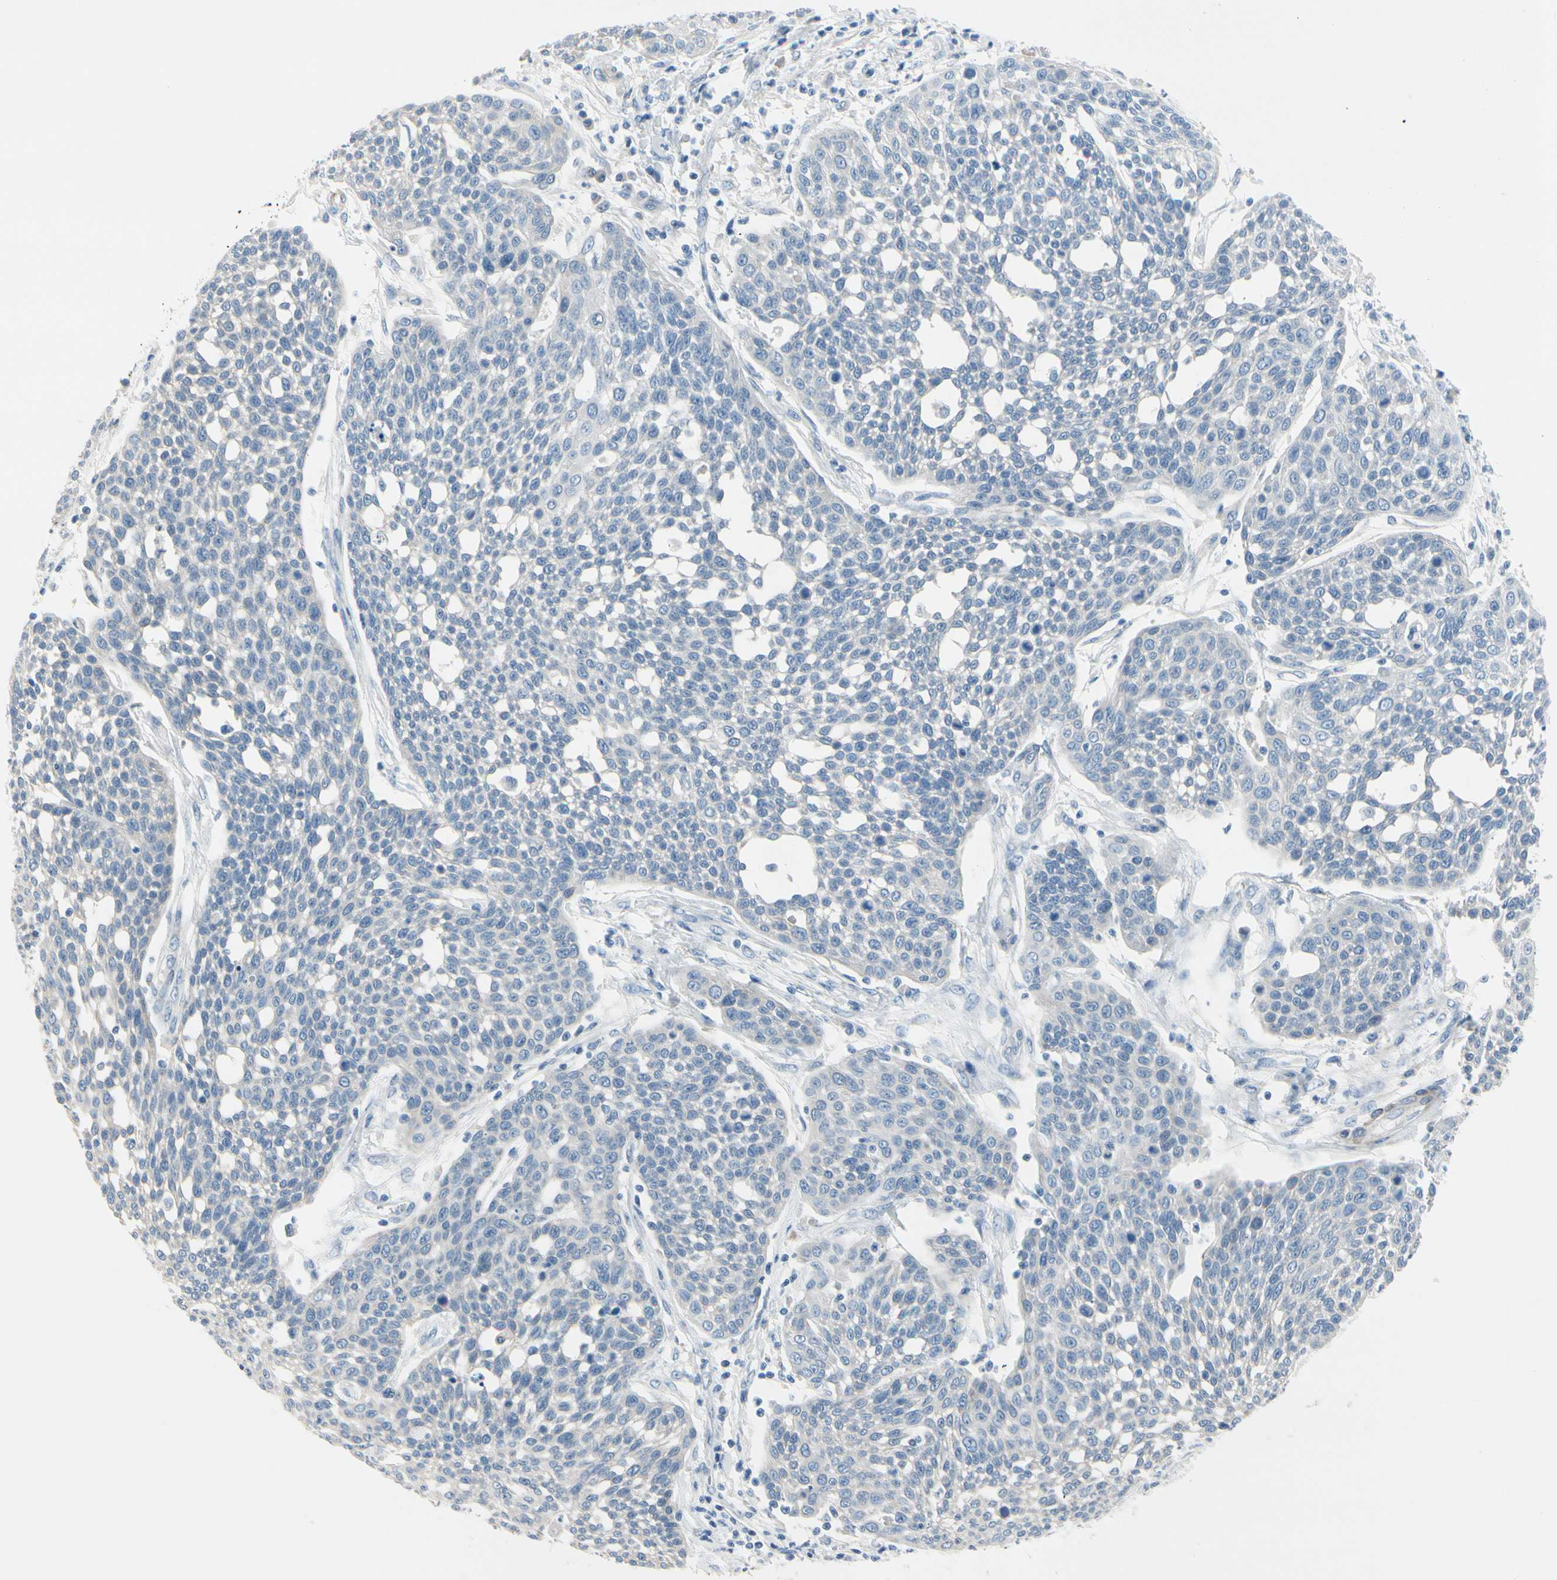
{"staining": {"intensity": "negative", "quantity": "none", "location": "none"}, "tissue": "cervical cancer", "cell_type": "Tumor cells", "image_type": "cancer", "snomed": [{"axis": "morphology", "description": "Squamous cell carcinoma, NOS"}, {"axis": "topography", "description": "Cervix"}], "caption": "Immunohistochemistry image of squamous cell carcinoma (cervical) stained for a protein (brown), which exhibits no positivity in tumor cells. (Brightfield microscopy of DAB (3,3'-diaminobenzidine) IHC at high magnification).", "gene": "FCER2", "patient": {"sex": "female", "age": 34}}